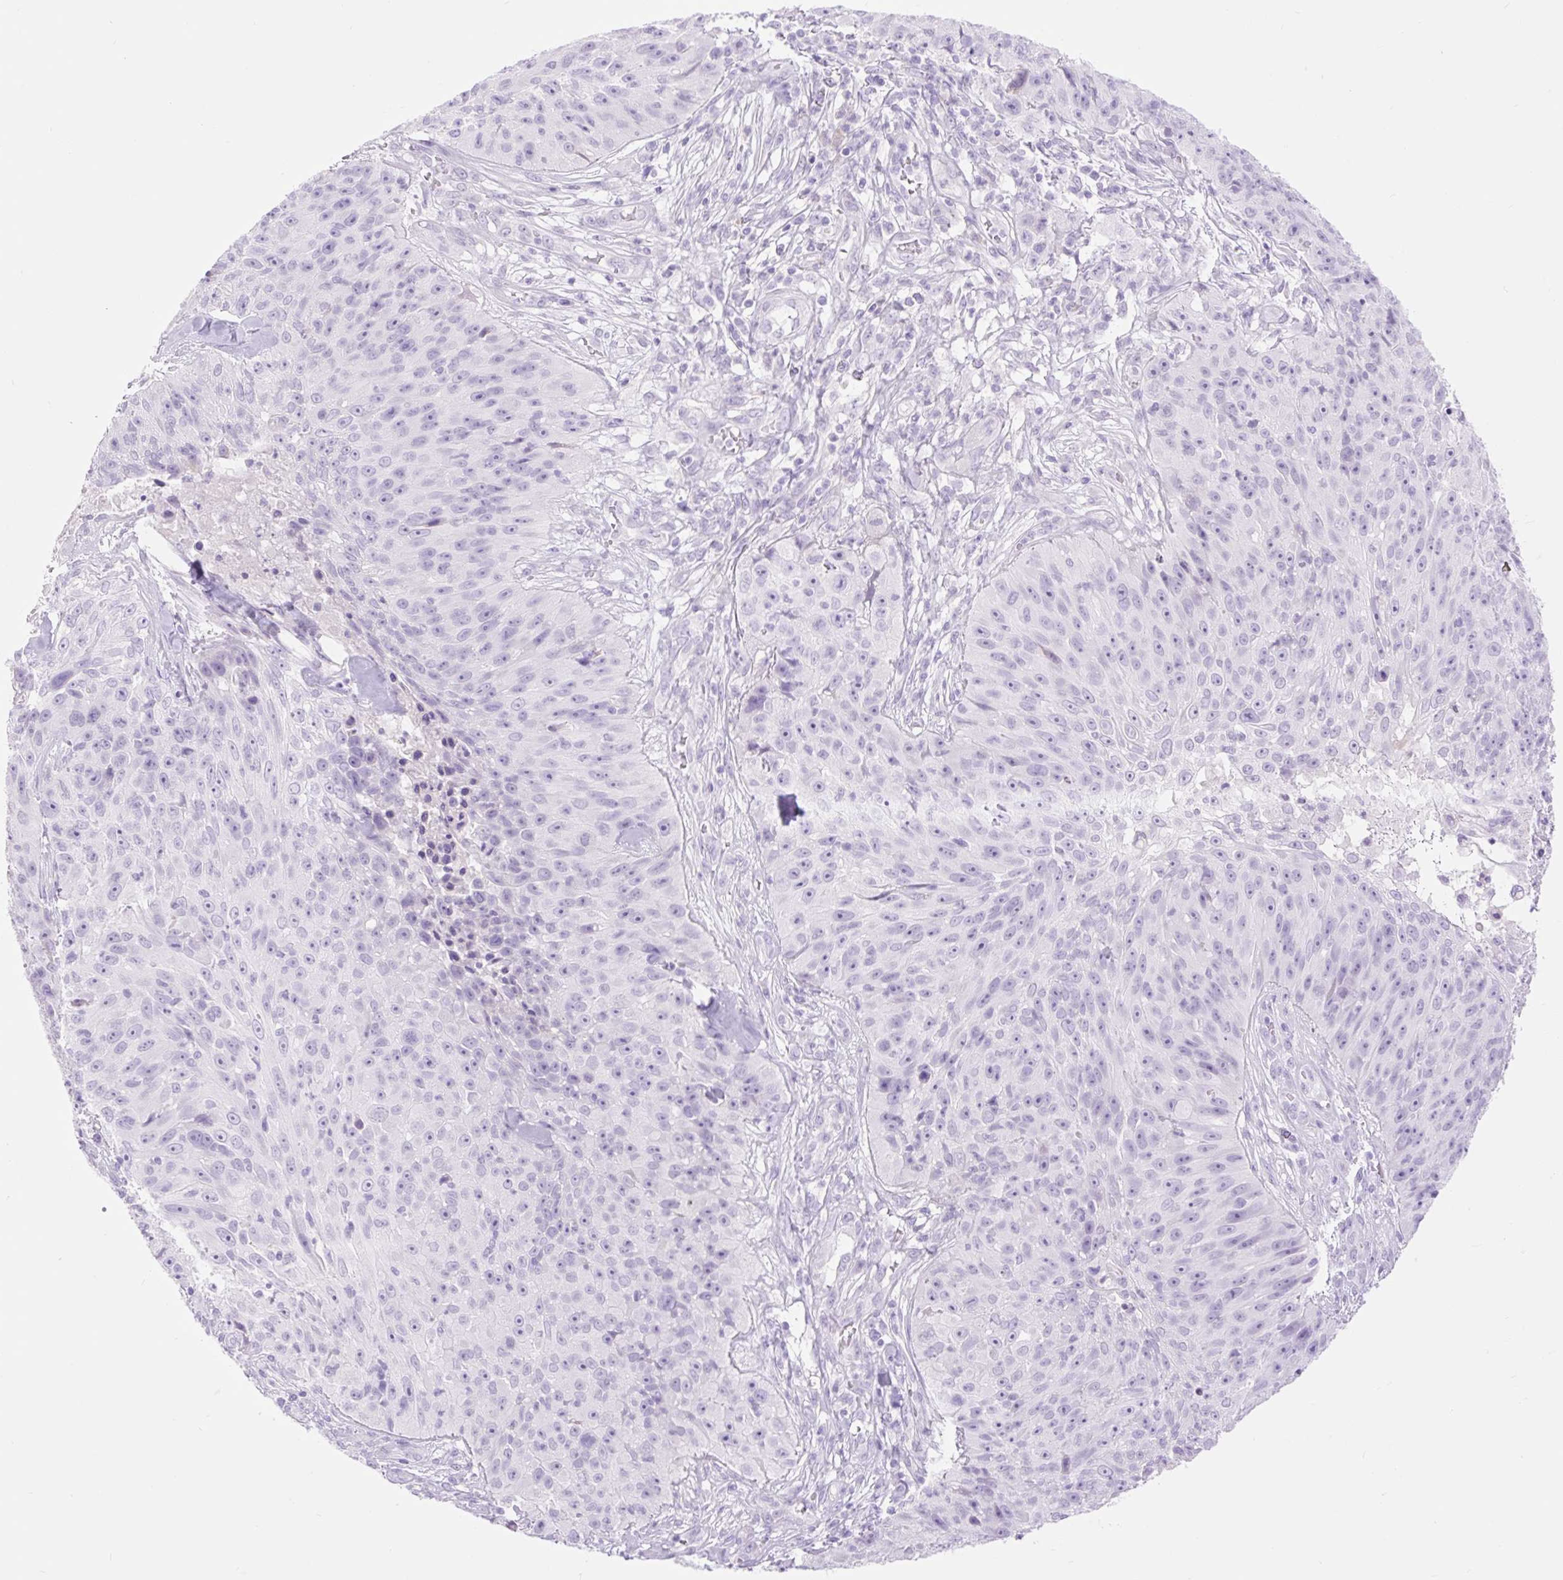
{"staining": {"intensity": "negative", "quantity": "none", "location": "none"}, "tissue": "skin cancer", "cell_type": "Tumor cells", "image_type": "cancer", "snomed": [{"axis": "morphology", "description": "Squamous cell carcinoma, NOS"}, {"axis": "topography", "description": "Skin"}], "caption": "High magnification brightfield microscopy of skin cancer stained with DAB (3,3'-diaminobenzidine) (brown) and counterstained with hematoxylin (blue): tumor cells show no significant positivity. (Immunohistochemistry, brightfield microscopy, high magnification).", "gene": "SLC25A40", "patient": {"sex": "female", "age": 87}}